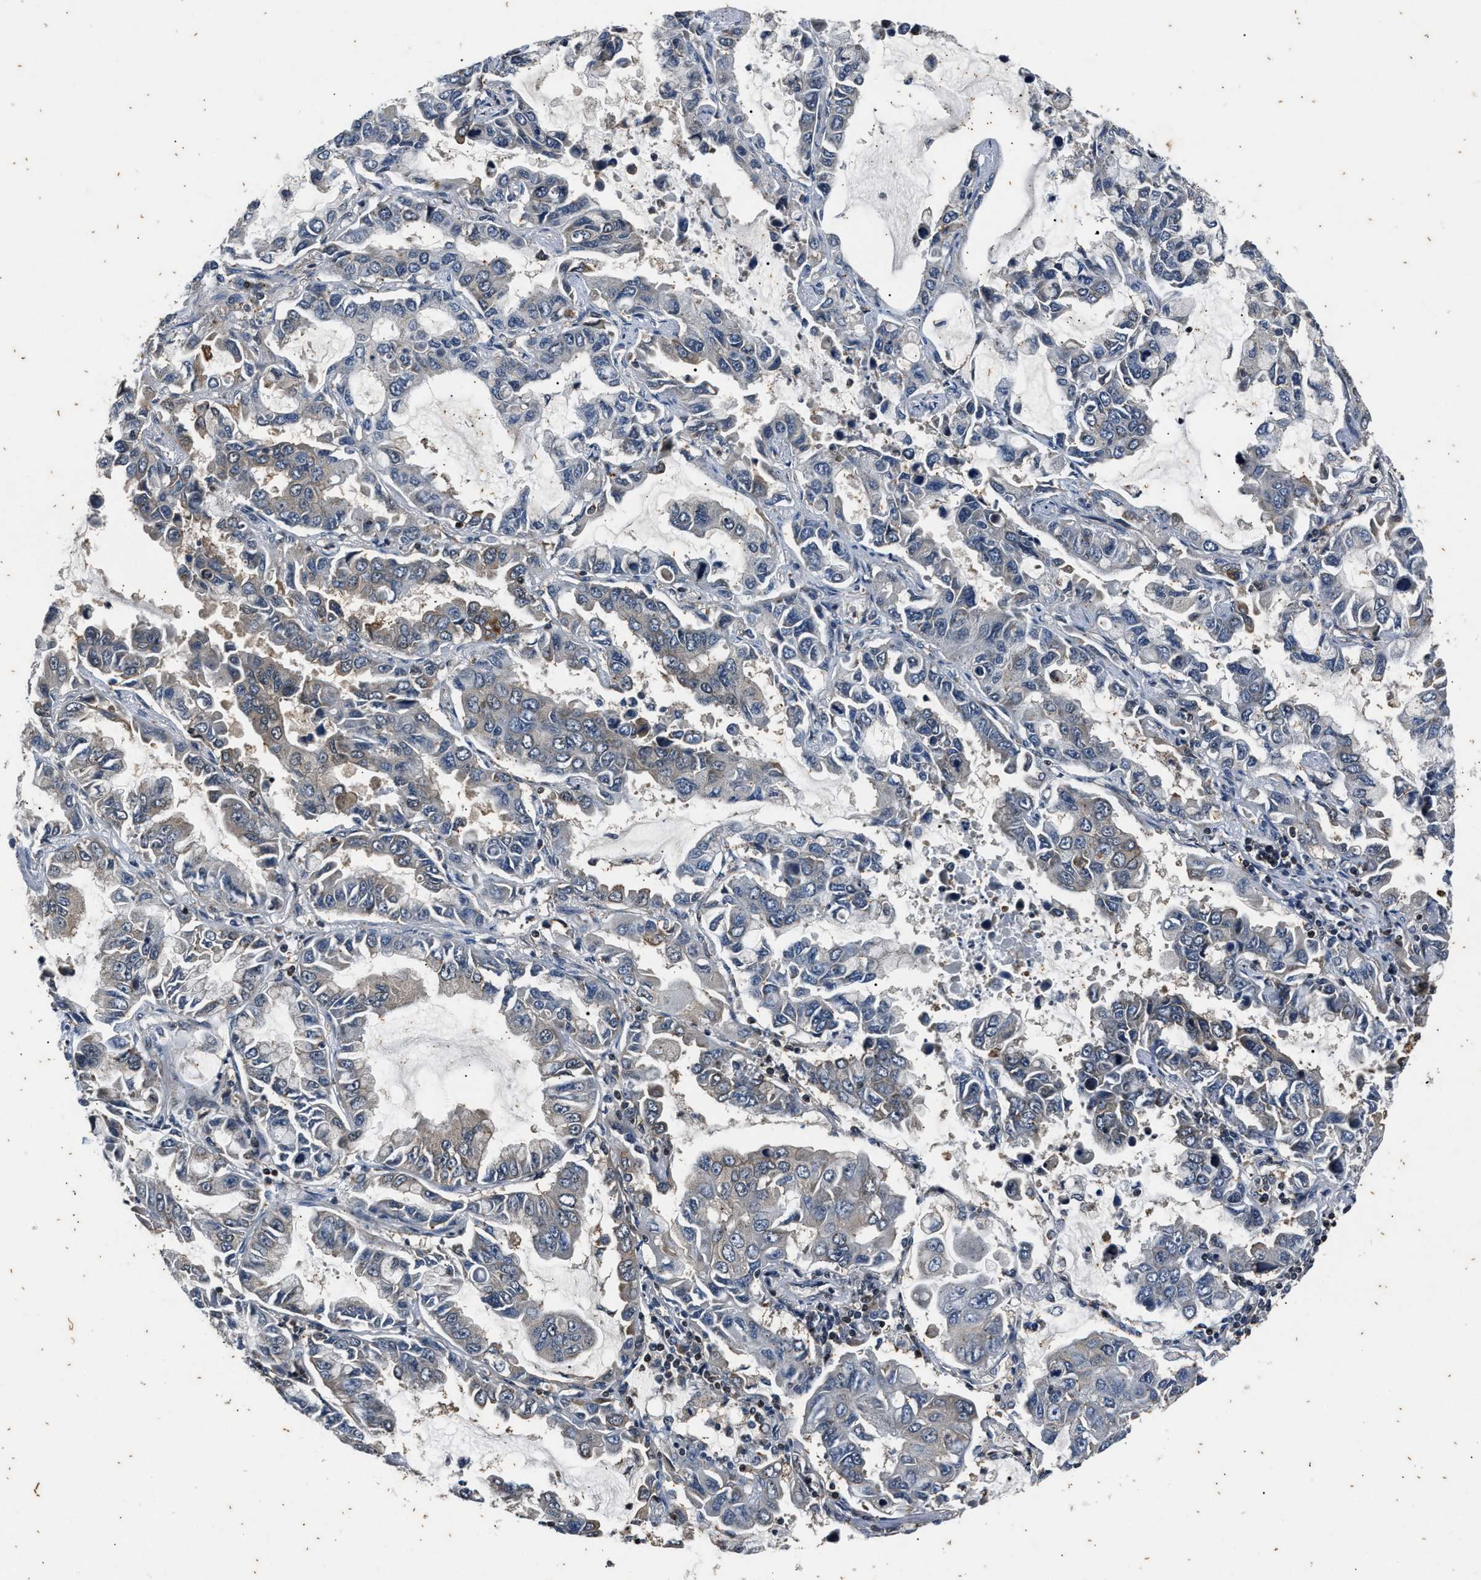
{"staining": {"intensity": "negative", "quantity": "none", "location": "none"}, "tissue": "lung cancer", "cell_type": "Tumor cells", "image_type": "cancer", "snomed": [{"axis": "morphology", "description": "Adenocarcinoma, NOS"}, {"axis": "topography", "description": "Lung"}], "caption": "This is a histopathology image of immunohistochemistry staining of lung cancer, which shows no positivity in tumor cells. (DAB immunohistochemistry (IHC) with hematoxylin counter stain).", "gene": "PTPN7", "patient": {"sex": "male", "age": 64}}